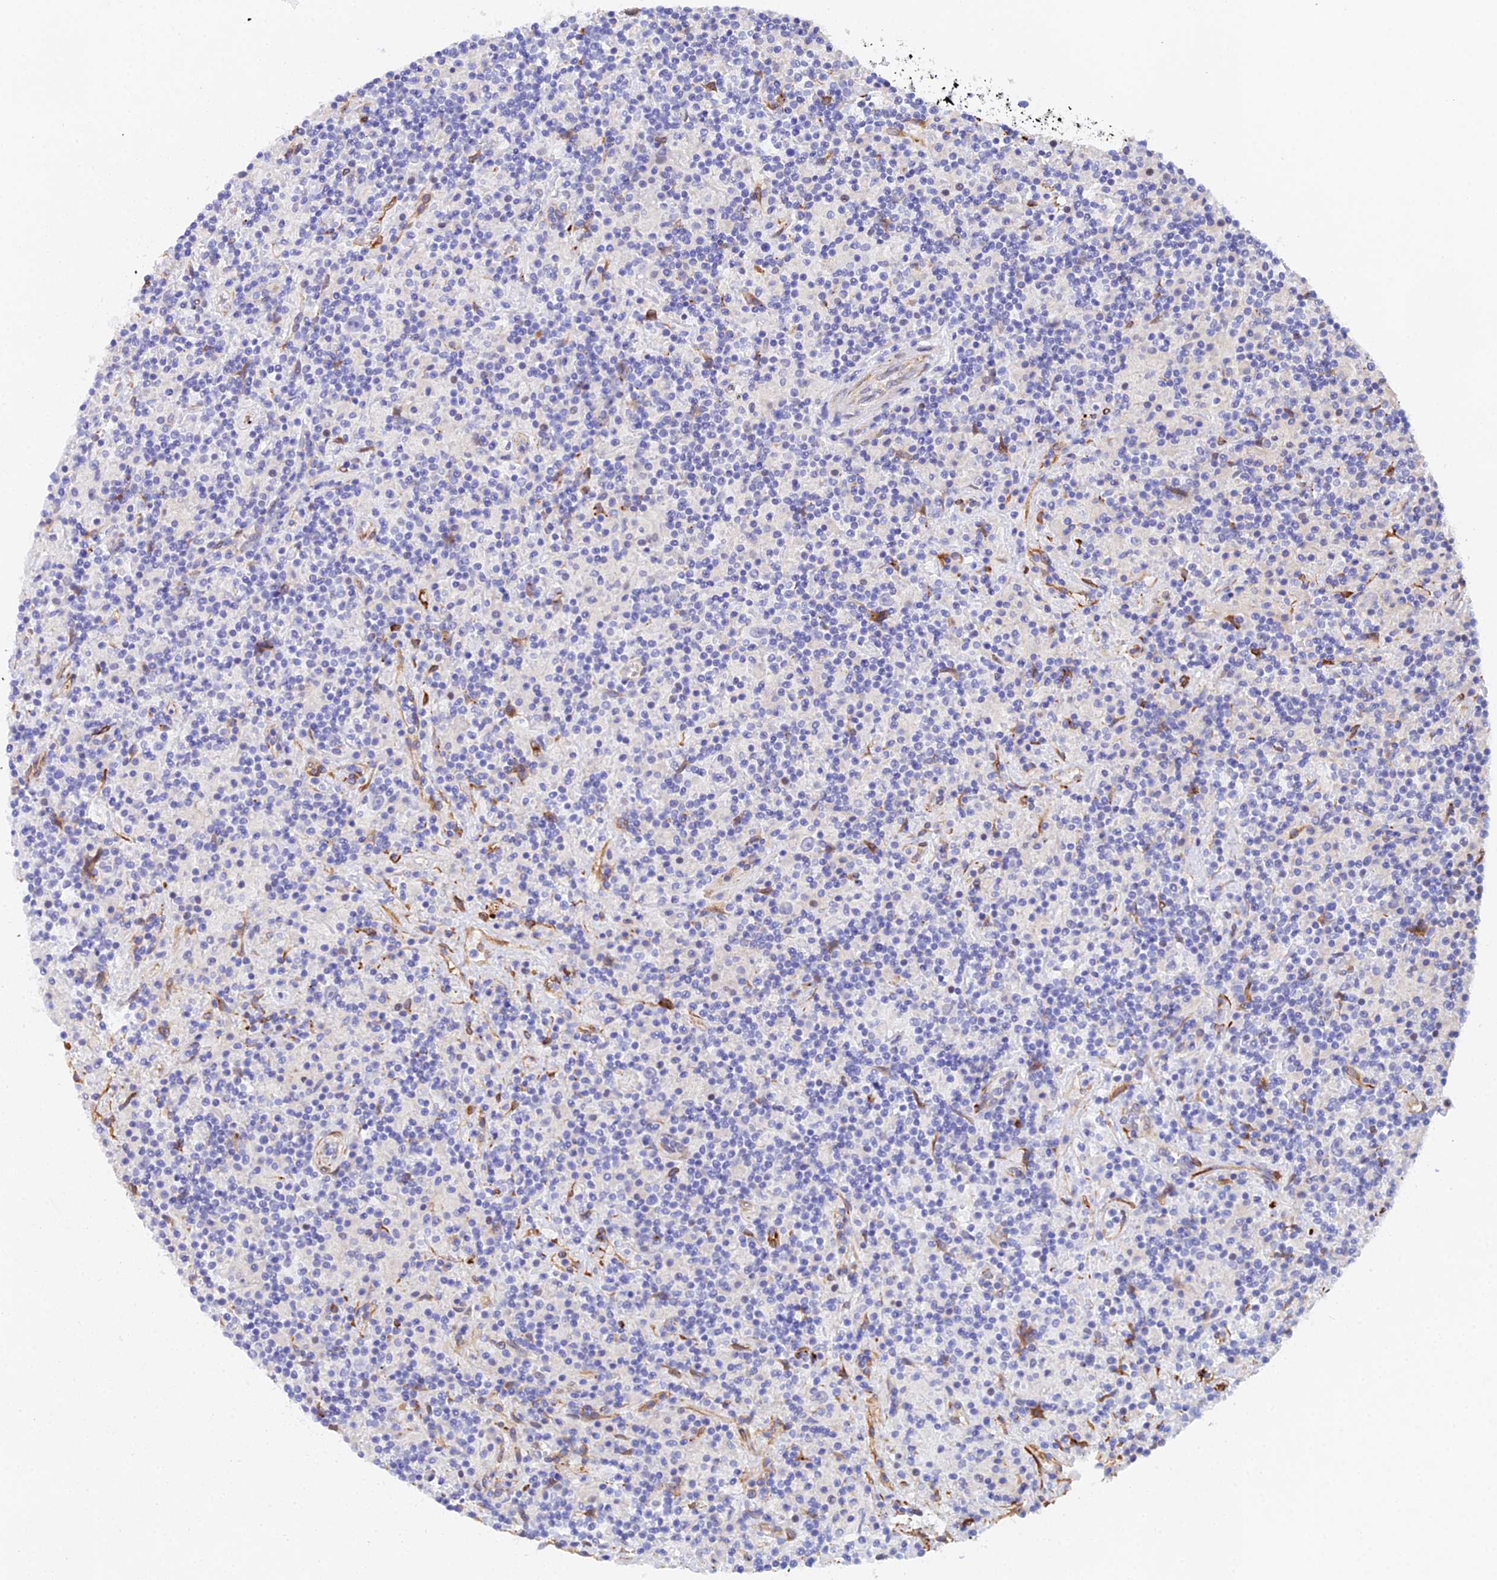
{"staining": {"intensity": "negative", "quantity": "none", "location": "none"}, "tissue": "lymphoma", "cell_type": "Tumor cells", "image_type": "cancer", "snomed": [{"axis": "morphology", "description": "Hodgkin's disease, NOS"}, {"axis": "topography", "description": "Lymph node"}], "caption": "The photomicrograph shows no staining of tumor cells in Hodgkin's disease.", "gene": "MXRA7", "patient": {"sex": "male", "age": 70}}